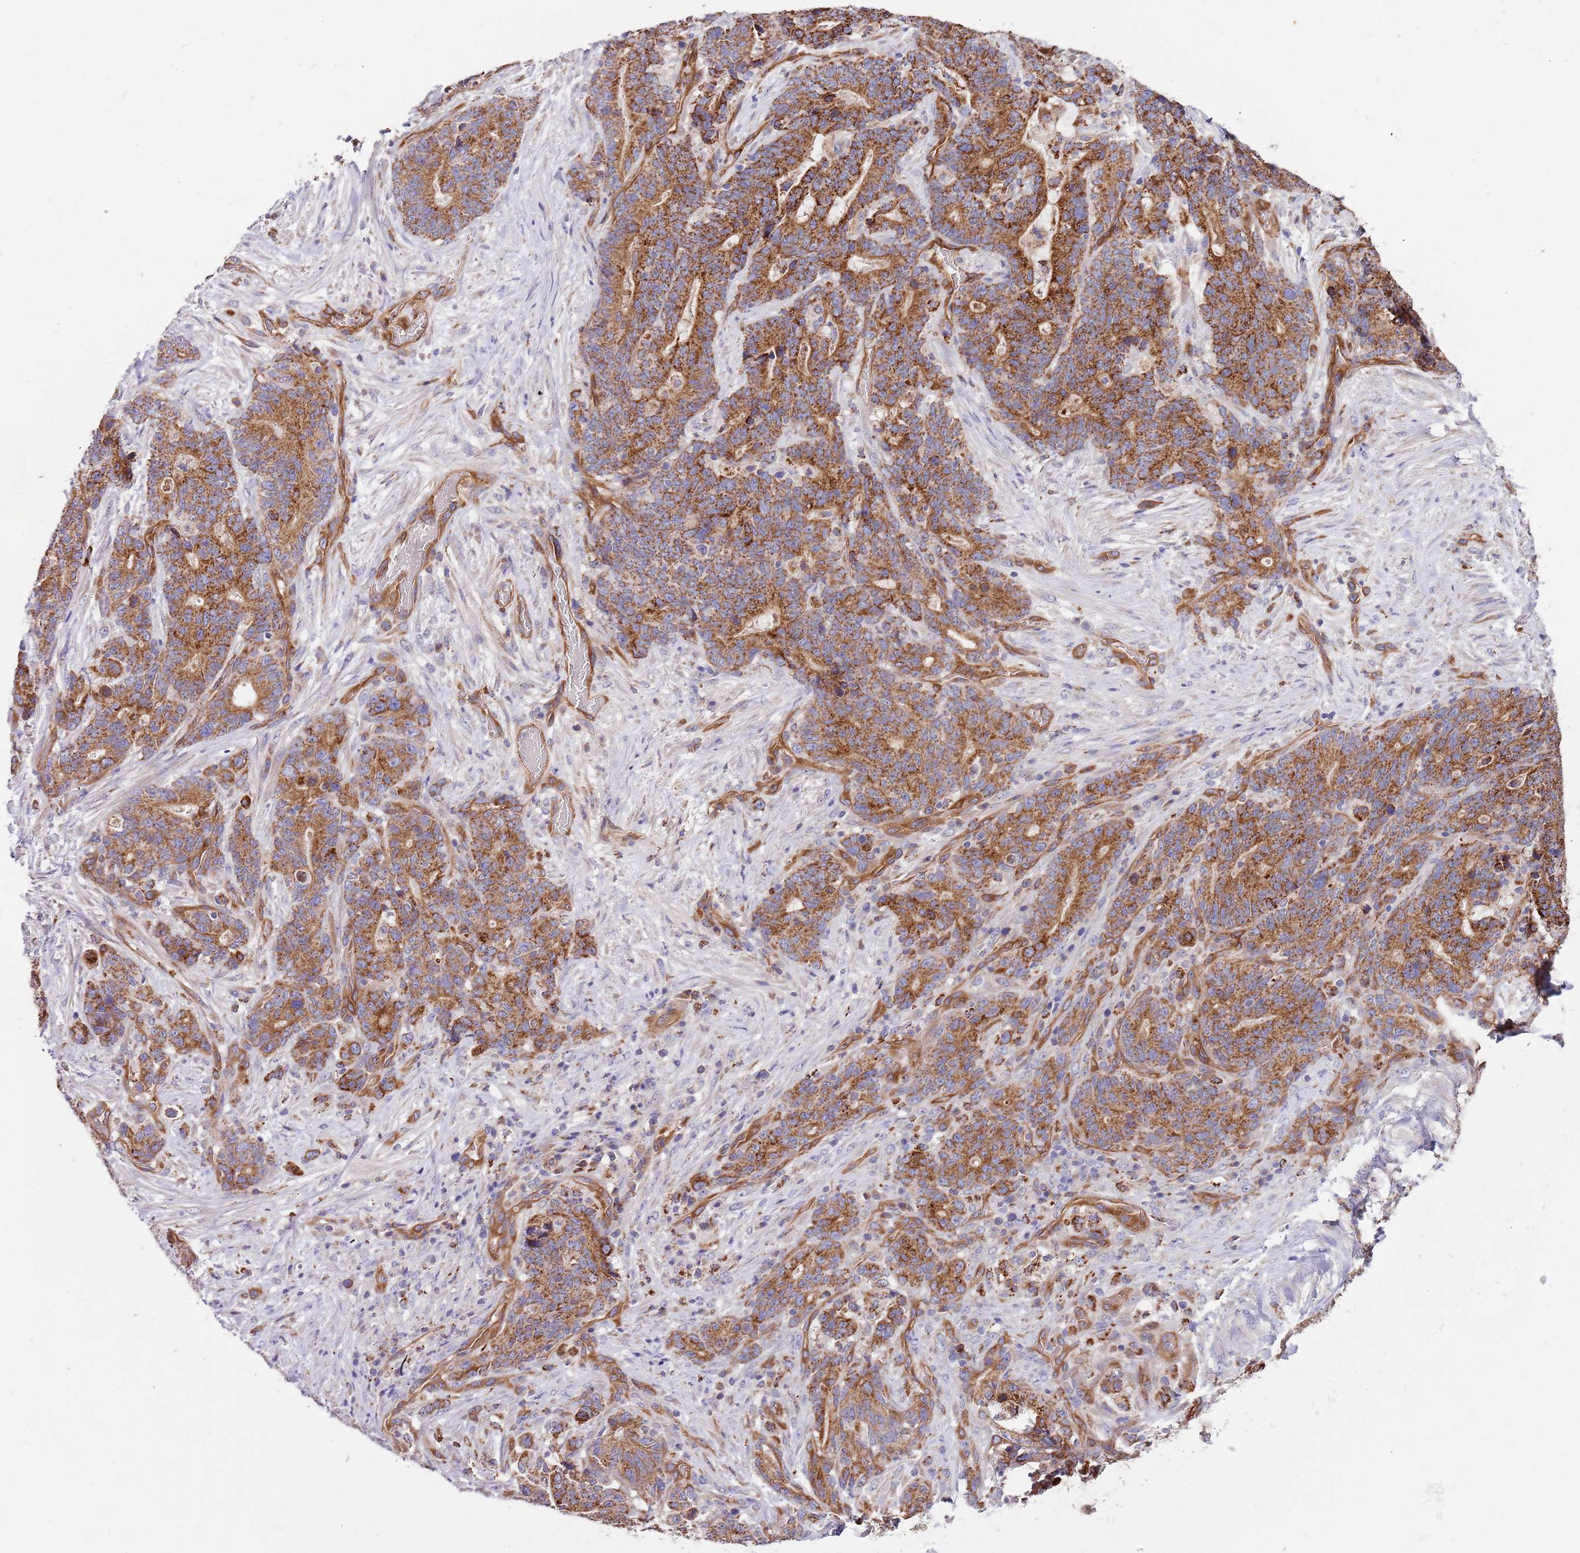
{"staining": {"intensity": "strong", "quantity": ">75%", "location": "cytoplasmic/membranous"}, "tissue": "stomach cancer", "cell_type": "Tumor cells", "image_type": "cancer", "snomed": [{"axis": "morphology", "description": "Normal tissue, NOS"}, {"axis": "morphology", "description": "Adenocarcinoma, NOS"}, {"axis": "topography", "description": "Stomach"}], "caption": "Immunohistochemical staining of human stomach cancer reveals high levels of strong cytoplasmic/membranous staining in about >75% of tumor cells. Nuclei are stained in blue.", "gene": "DOCK6", "patient": {"sex": "female", "age": 64}}